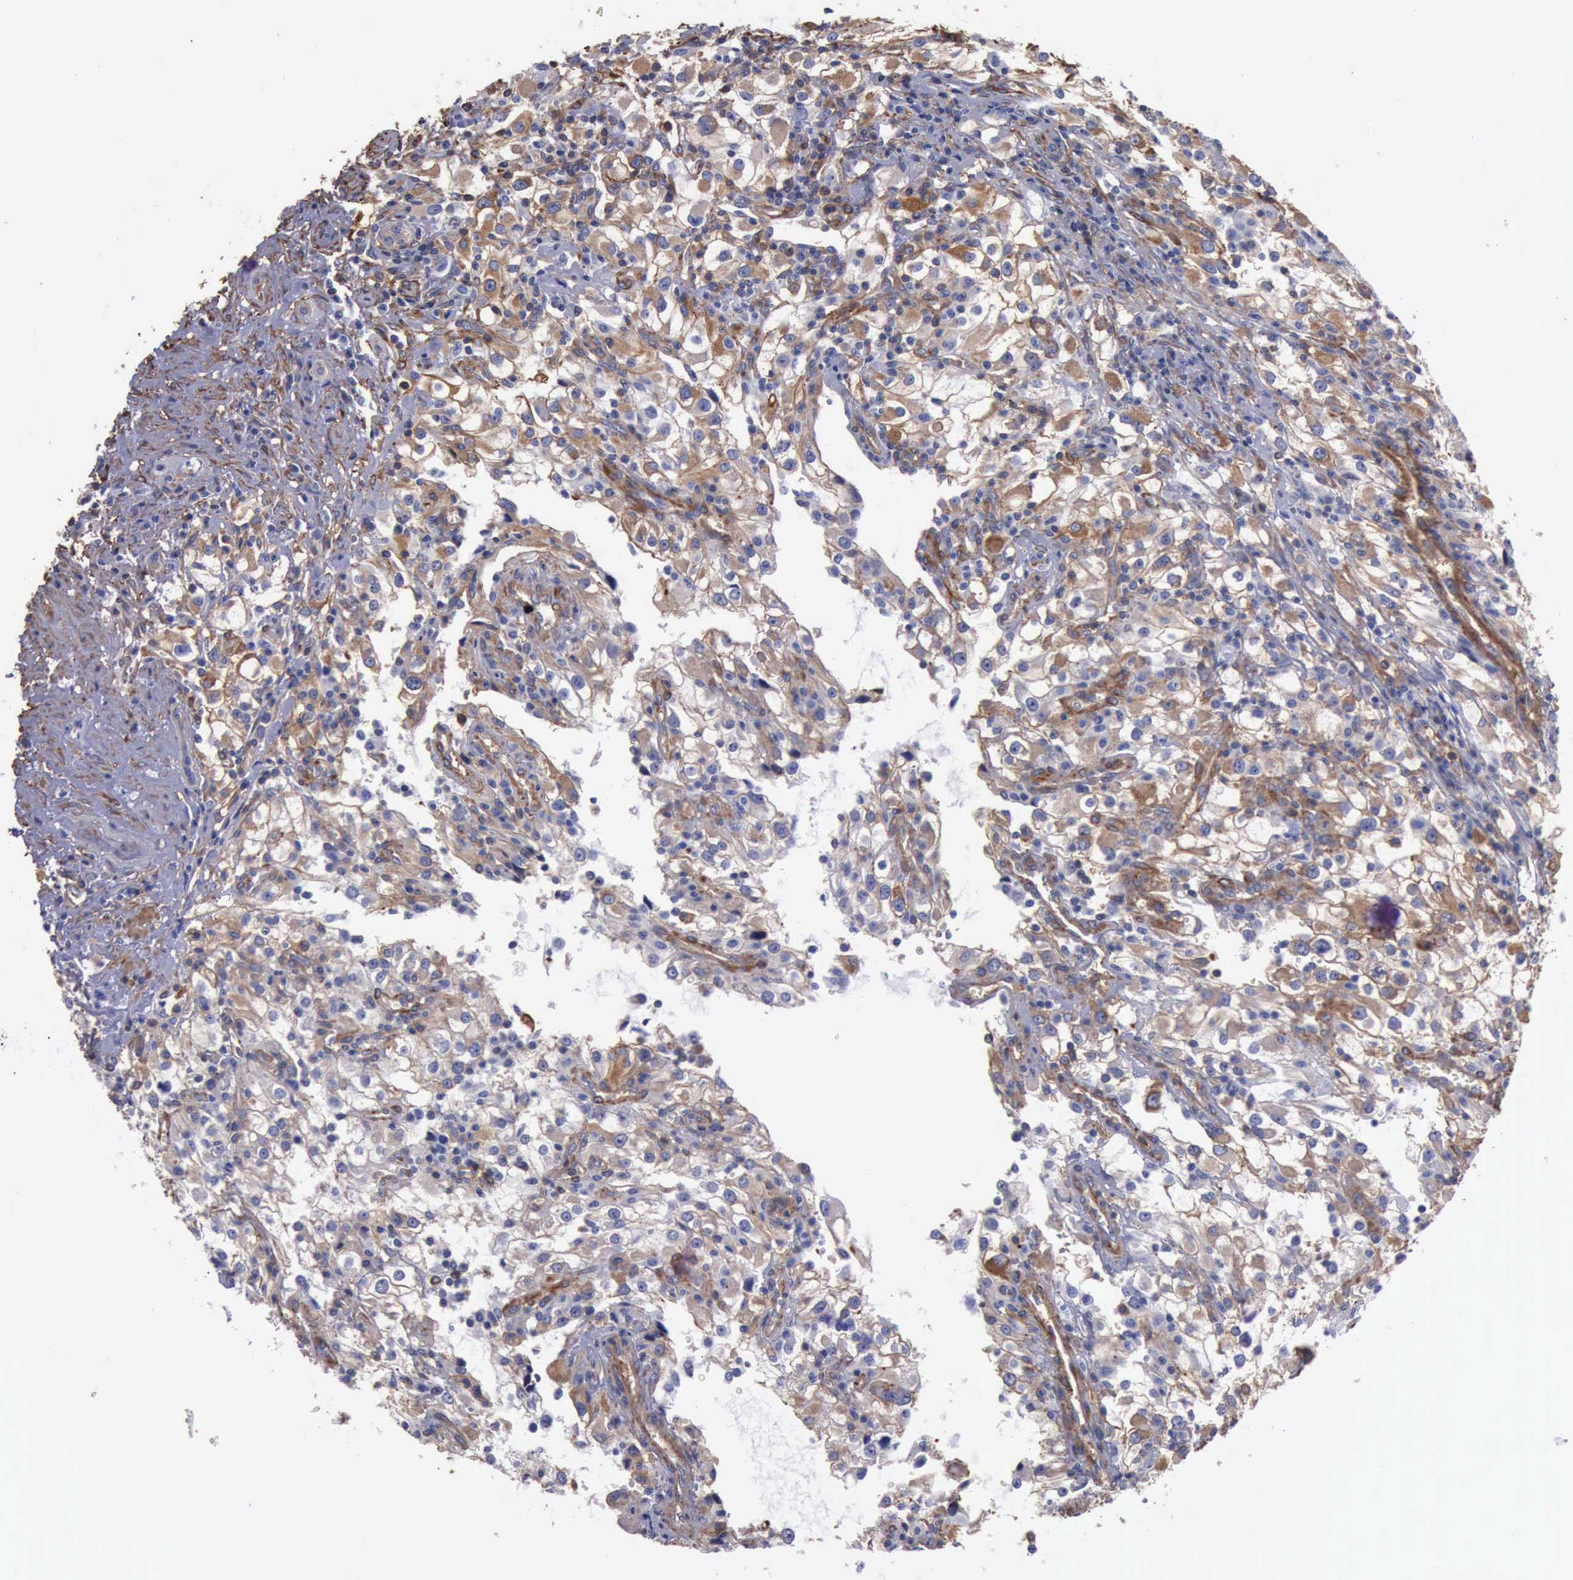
{"staining": {"intensity": "weak", "quantity": "<25%", "location": "cytoplasmic/membranous"}, "tissue": "renal cancer", "cell_type": "Tumor cells", "image_type": "cancer", "snomed": [{"axis": "morphology", "description": "Adenocarcinoma, NOS"}, {"axis": "topography", "description": "Kidney"}], "caption": "IHC histopathology image of neoplastic tissue: renal cancer (adenocarcinoma) stained with DAB displays no significant protein positivity in tumor cells.", "gene": "FLNA", "patient": {"sex": "female", "age": 52}}